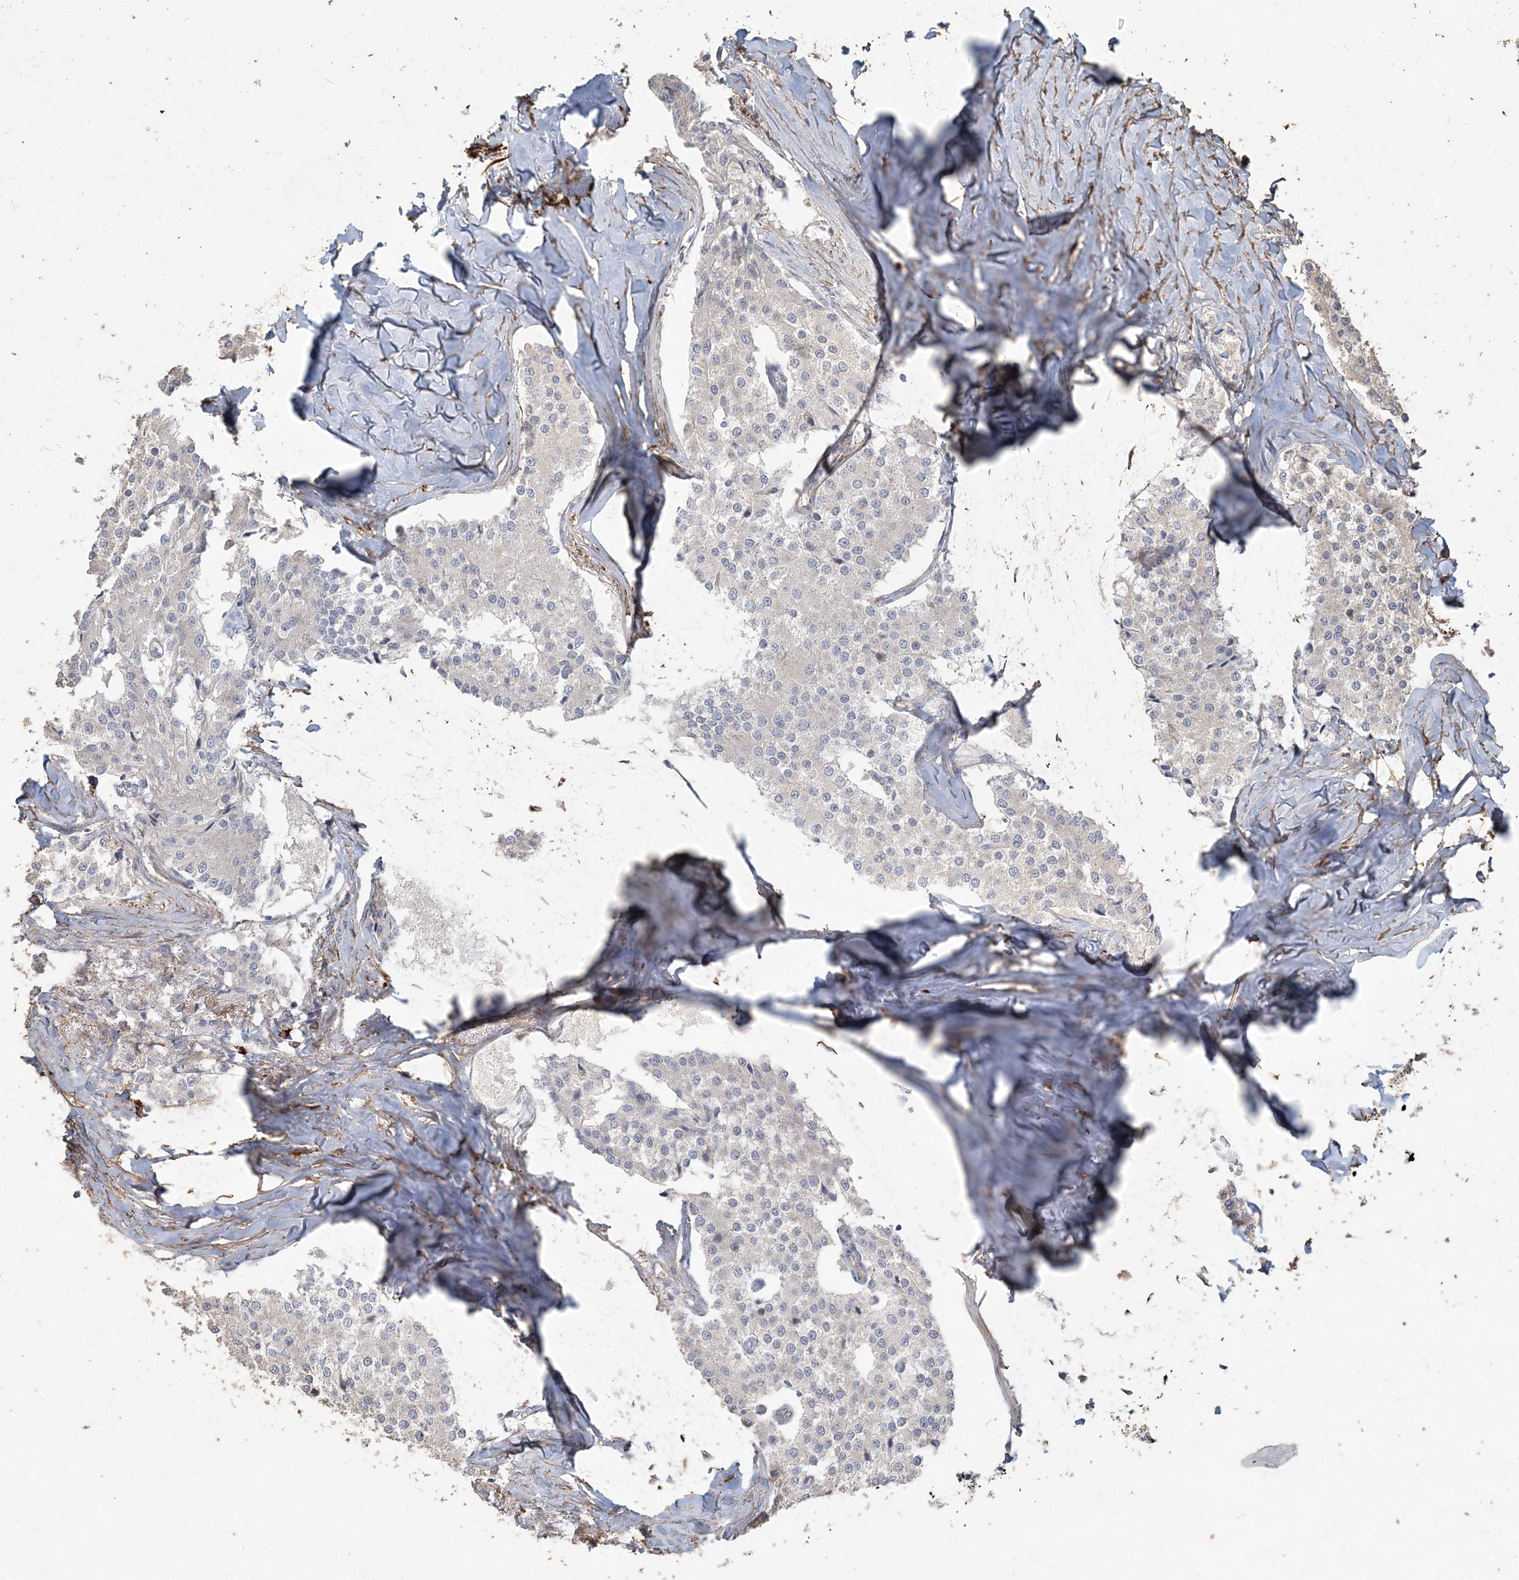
{"staining": {"intensity": "negative", "quantity": "none", "location": "none"}, "tissue": "carcinoid", "cell_type": "Tumor cells", "image_type": "cancer", "snomed": [{"axis": "morphology", "description": "Carcinoid, malignant, NOS"}, {"axis": "topography", "description": "Colon"}], "caption": "Immunohistochemistry (IHC) micrograph of neoplastic tissue: human malignant carcinoid stained with DAB displays no significant protein staining in tumor cells.", "gene": "RNF145", "patient": {"sex": "female", "age": 52}}